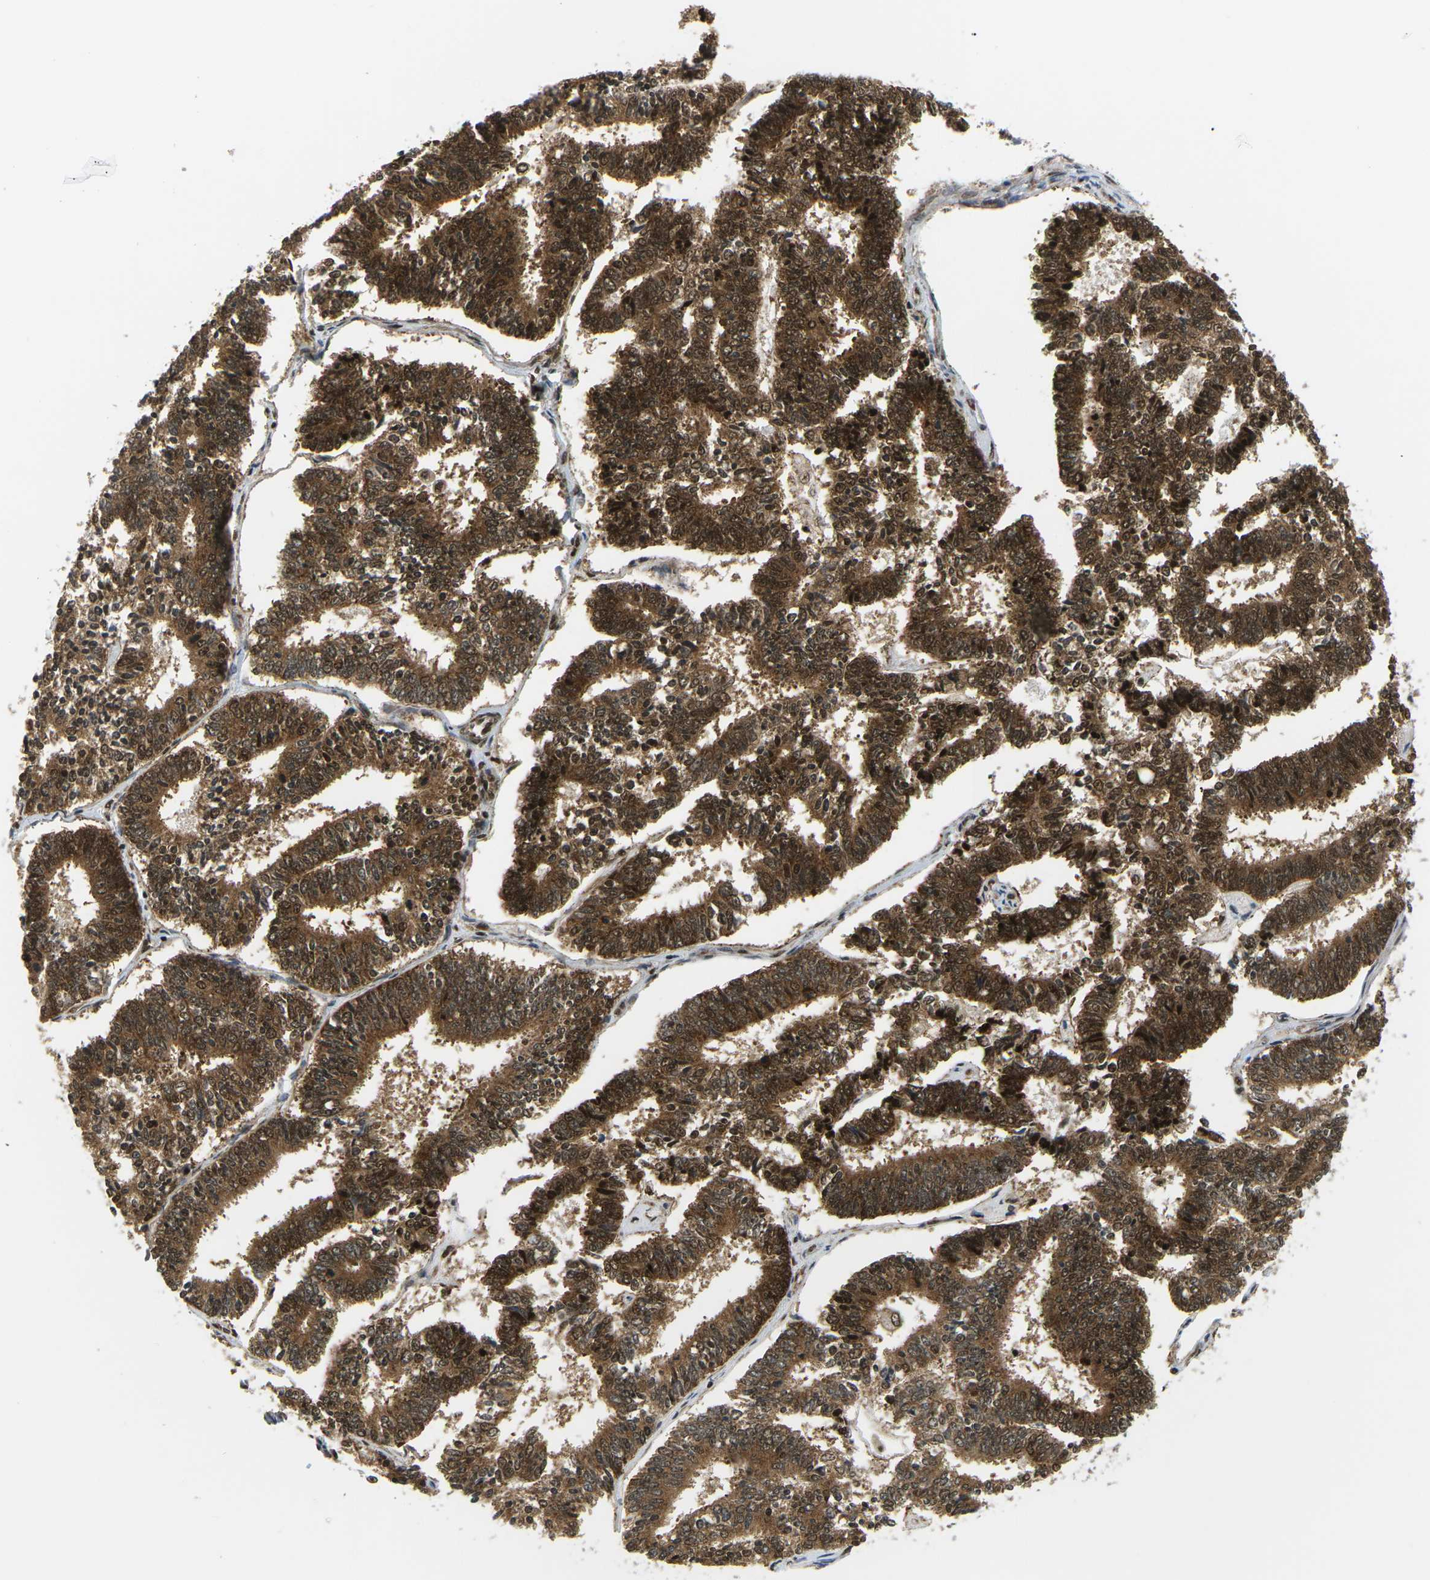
{"staining": {"intensity": "strong", "quantity": ">75%", "location": "cytoplasmic/membranous,nuclear"}, "tissue": "endometrial cancer", "cell_type": "Tumor cells", "image_type": "cancer", "snomed": [{"axis": "morphology", "description": "Adenocarcinoma, NOS"}, {"axis": "topography", "description": "Endometrium"}], "caption": "Tumor cells show high levels of strong cytoplasmic/membranous and nuclear positivity in approximately >75% of cells in endometrial cancer.", "gene": "CELF1", "patient": {"sex": "female", "age": 70}}